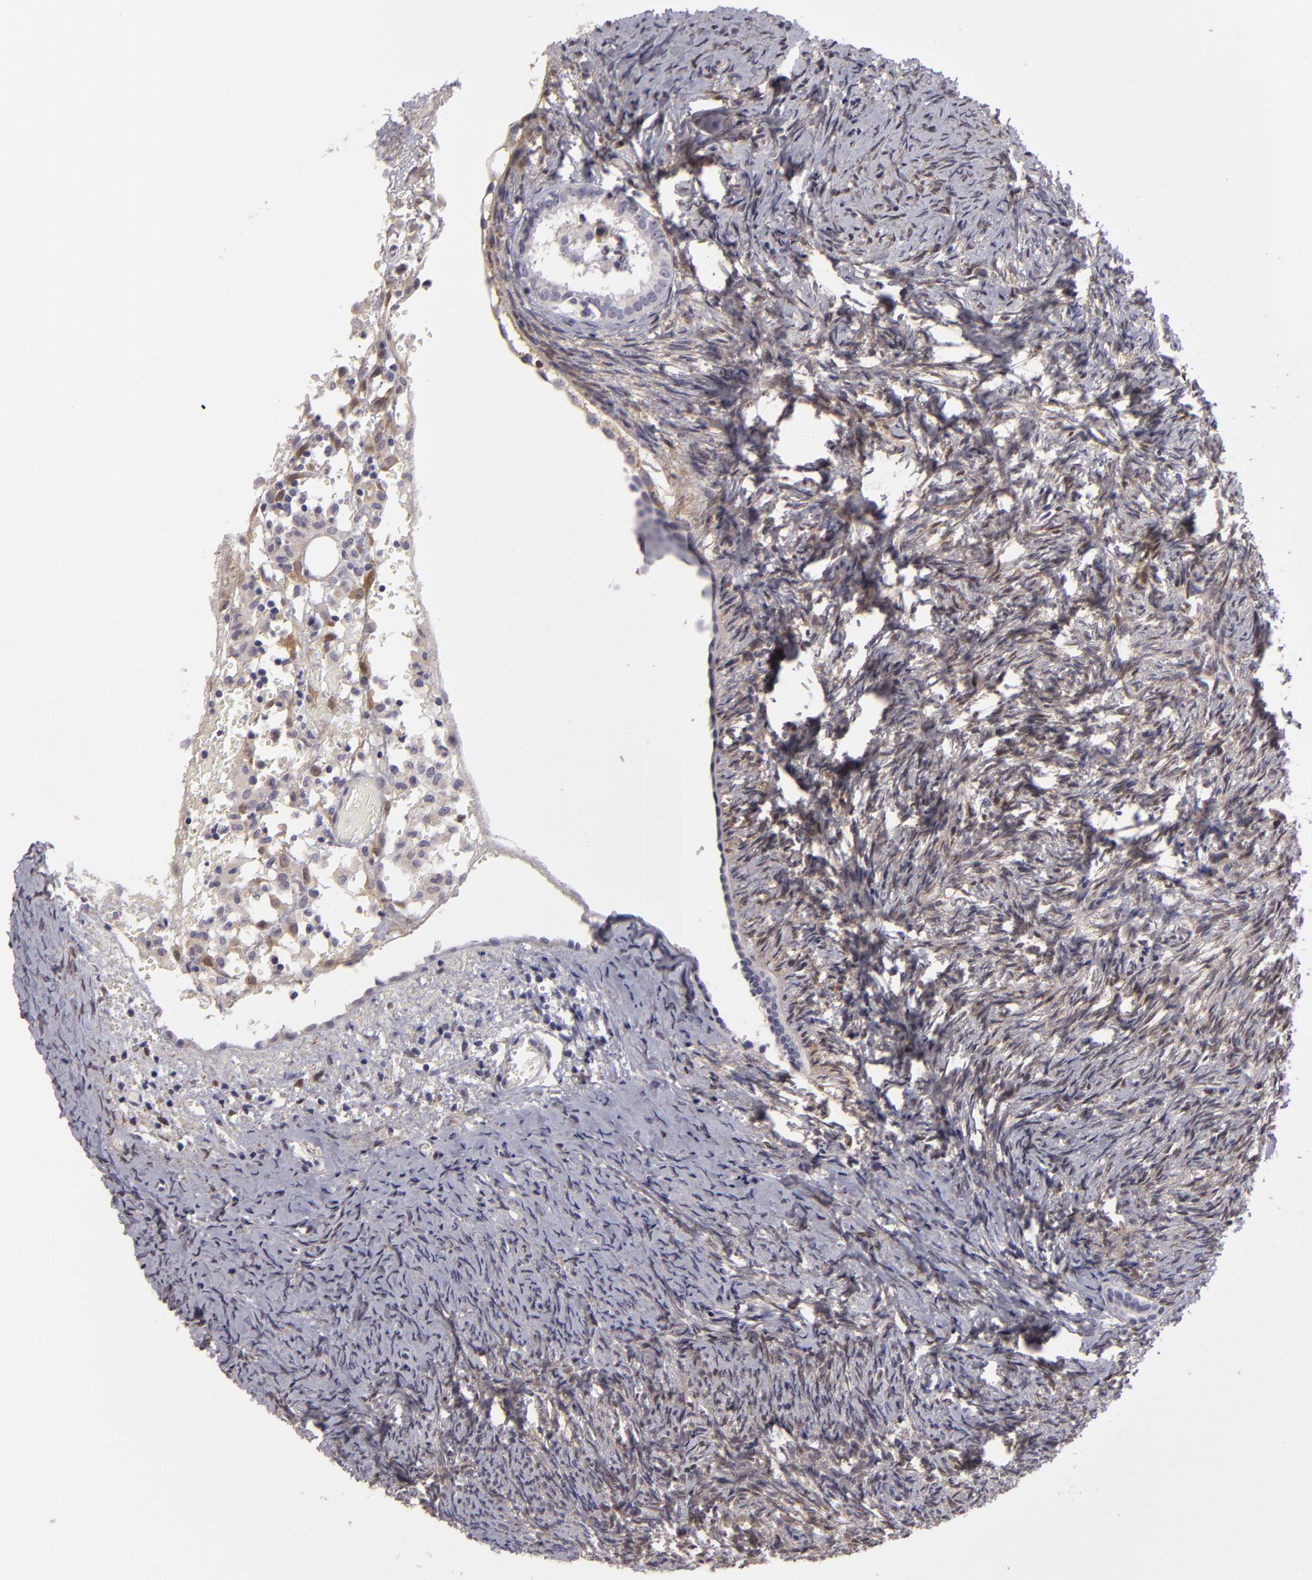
{"staining": {"intensity": "weak", "quantity": "25%-75%", "location": "cytoplasmic/membranous"}, "tissue": "ovary", "cell_type": "Ovarian stroma cells", "image_type": "normal", "snomed": [{"axis": "morphology", "description": "Normal tissue, NOS"}, {"axis": "topography", "description": "Ovary"}], "caption": "Protein staining of unremarkable ovary exhibits weak cytoplasmic/membranous positivity in about 25%-75% of ovarian stroma cells. The protein is stained brown, and the nuclei are stained in blue (DAB IHC with brightfield microscopy, high magnification).", "gene": "EFS", "patient": {"sex": "female", "age": 54}}